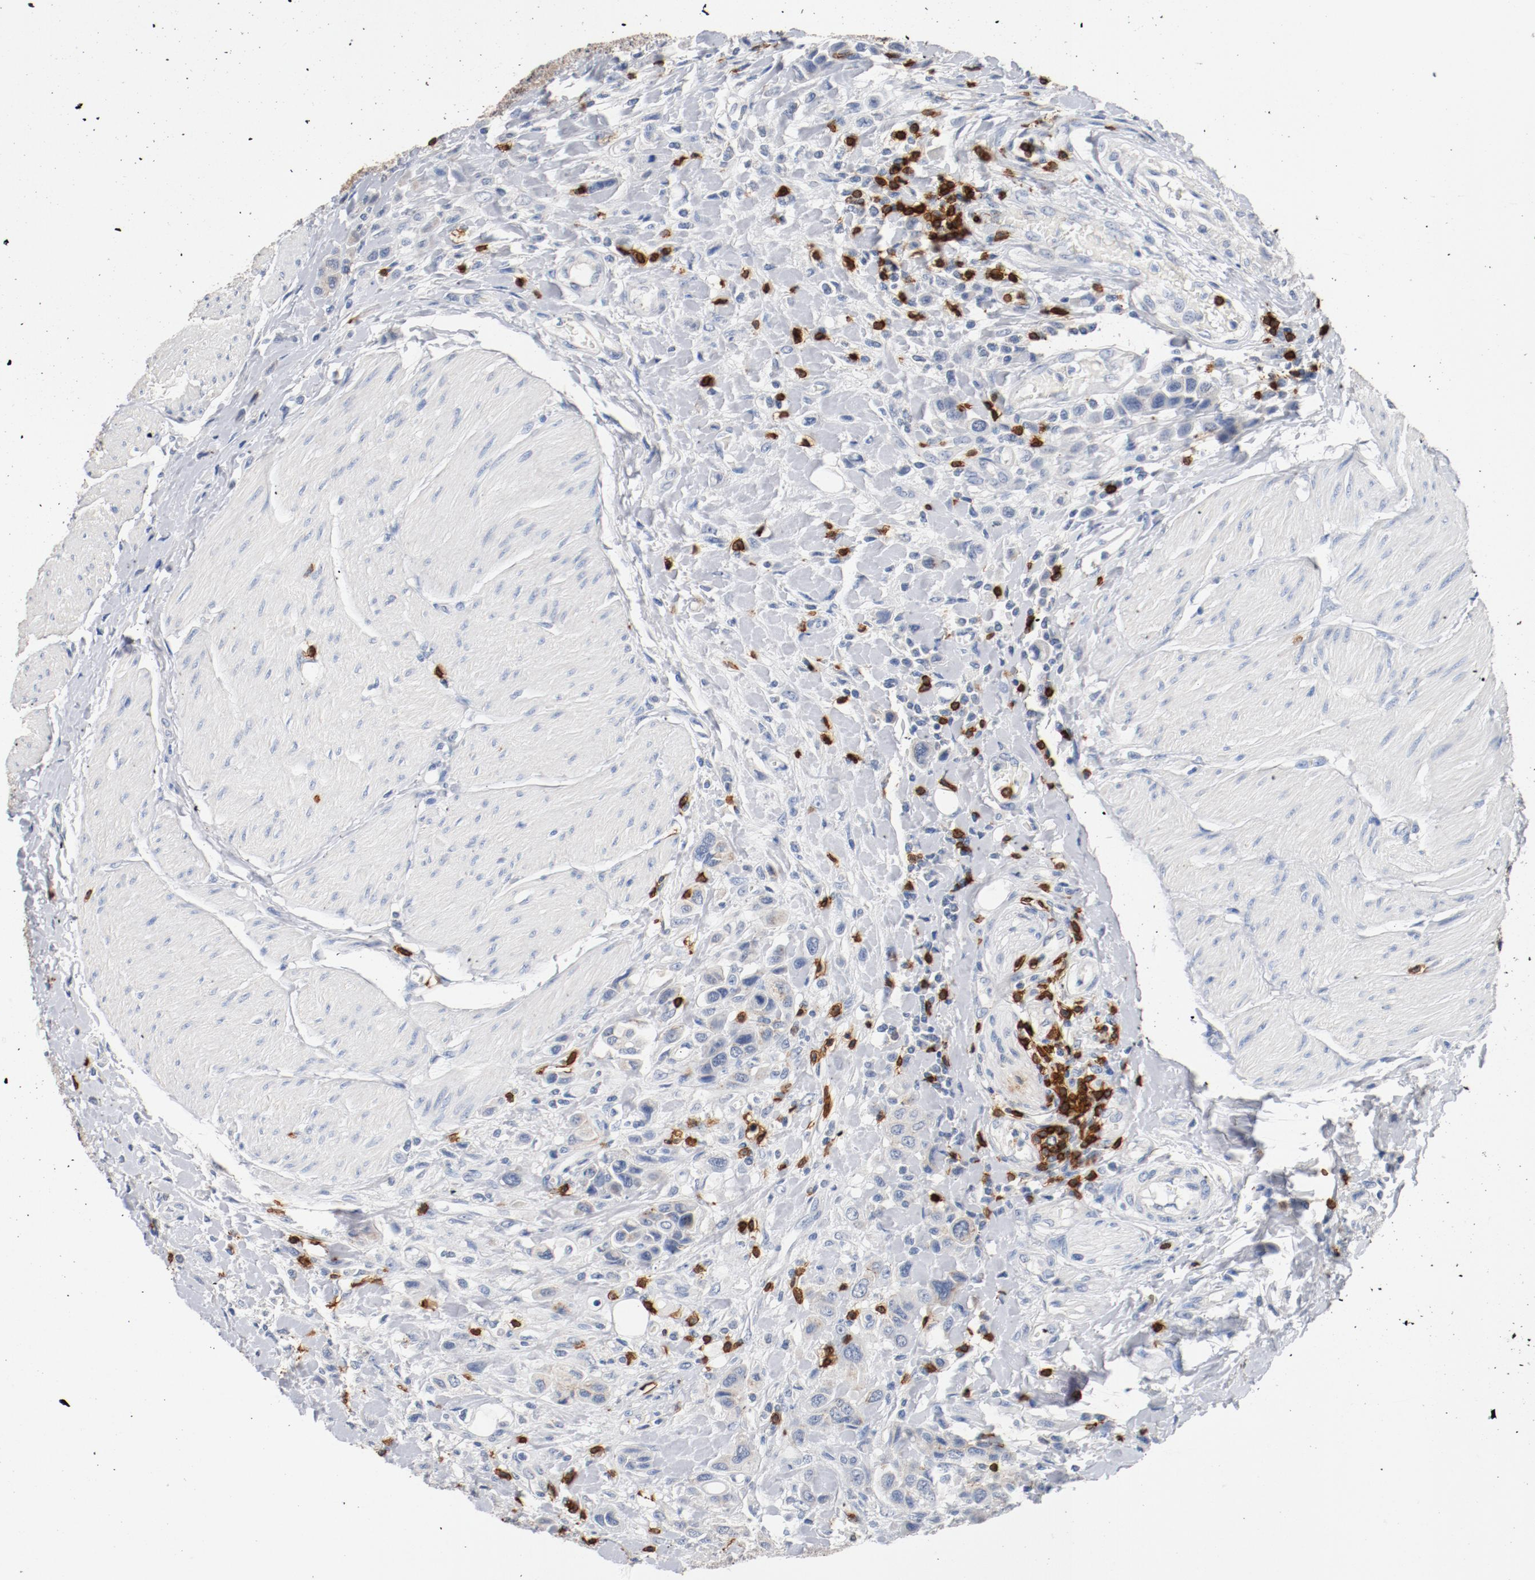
{"staining": {"intensity": "negative", "quantity": "none", "location": "none"}, "tissue": "urothelial cancer", "cell_type": "Tumor cells", "image_type": "cancer", "snomed": [{"axis": "morphology", "description": "Urothelial carcinoma, High grade"}, {"axis": "topography", "description": "Urinary bladder"}], "caption": "An IHC photomicrograph of urothelial cancer is shown. There is no staining in tumor cells of urothelial cancer.", "gene": "CD247", "patient": {"sex": "male", "age": 50}}